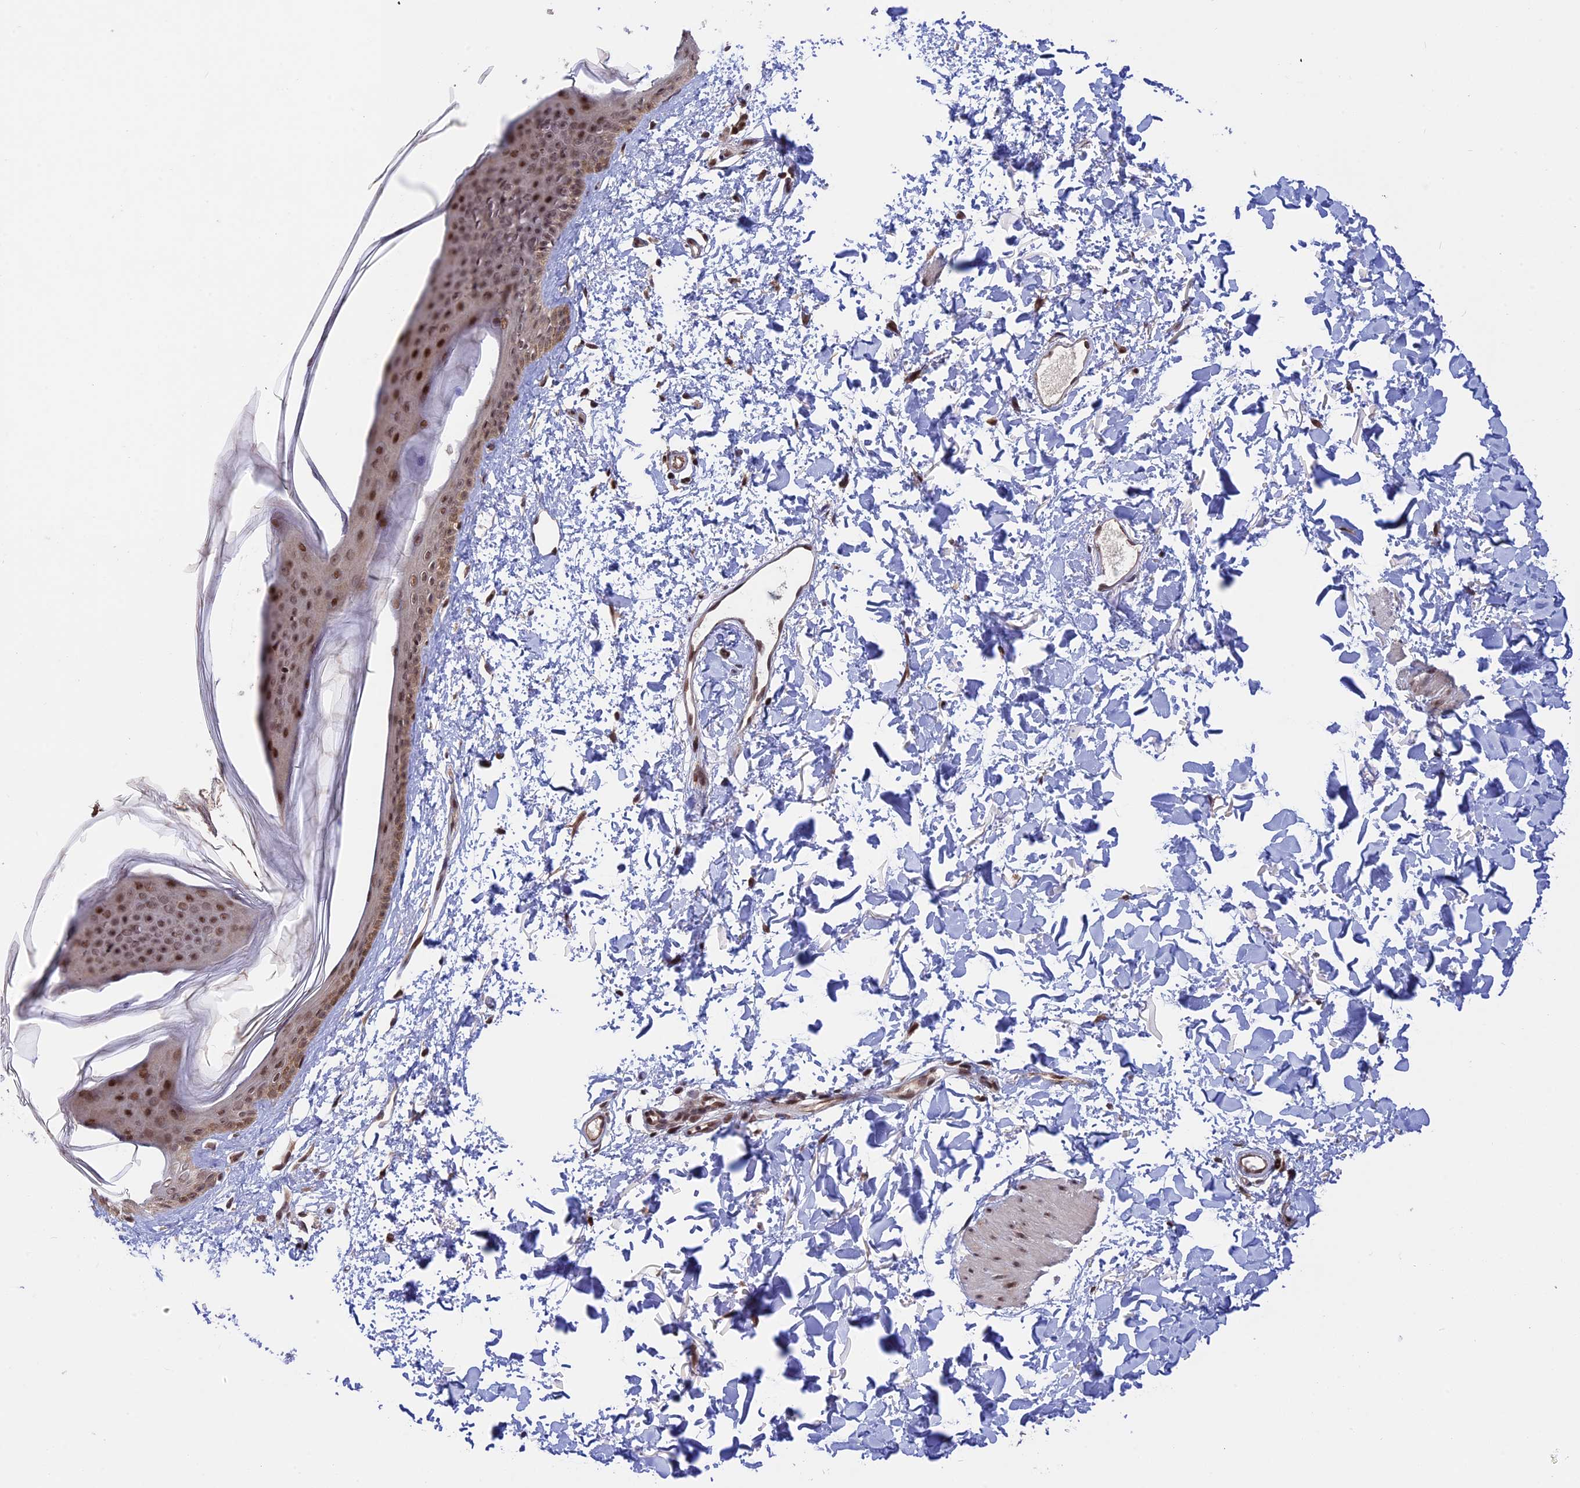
{"staining": {"intensity": "moderate", "quantity": ">75%", "location": "nuclear"}, "tissue": "skin", "cell_type": "Fibroblasts", "image_type": "normal", "snomed": [{"axis": "morphology", "description": "Normal tissue, NOS"}, {"axis": "topography", "description": "Skin"}], "caption": "Normal skin exhibits moderate nuclear positivity in about >75% of fibroblasts Immunohistochemistry (ihc) stains the protein of interest in brown and the nuclei are stained blue..", "gene": "POLR2C", "patient": {"sex": "female", "age": 58}}